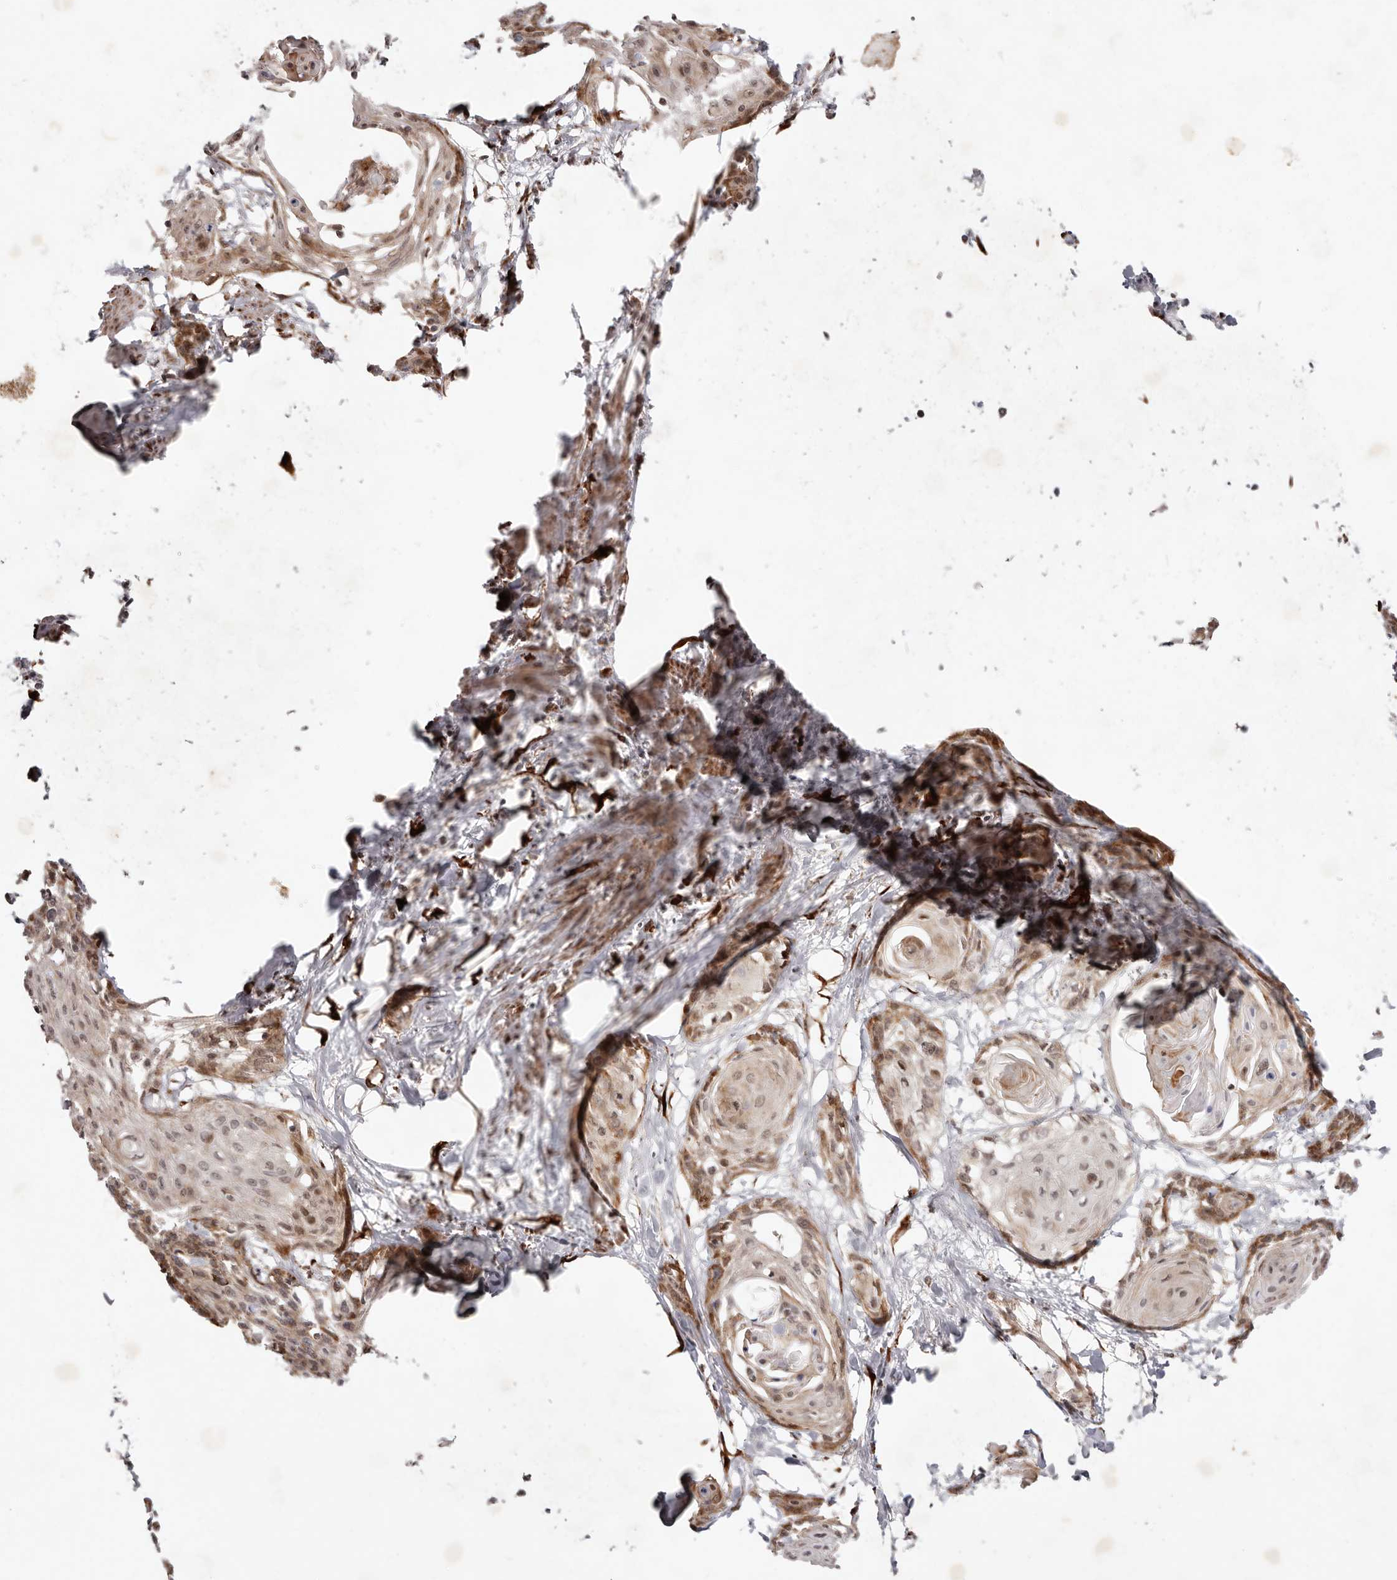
{"staining": {"intensity": "weak", "quantity": ">75%", "location": "cytoplasmic/membranous,nuclear"}, "tissue": "cervical cancer", "cell_type": "Tumor cells", "image_type": "cancer", "snomed": [{"axis": "morphology", "description": "Squamous cell carcinoma, NOS"}, {"axis": "topography", "description": "Cervix"}], "caption": "Human cervical cancer (squamous cell carcinoma) stained with a protein marker displays weak staining in tumor cells.", "gene": "BCL2L15", "patient": {"sex": "female", "age": 57}}